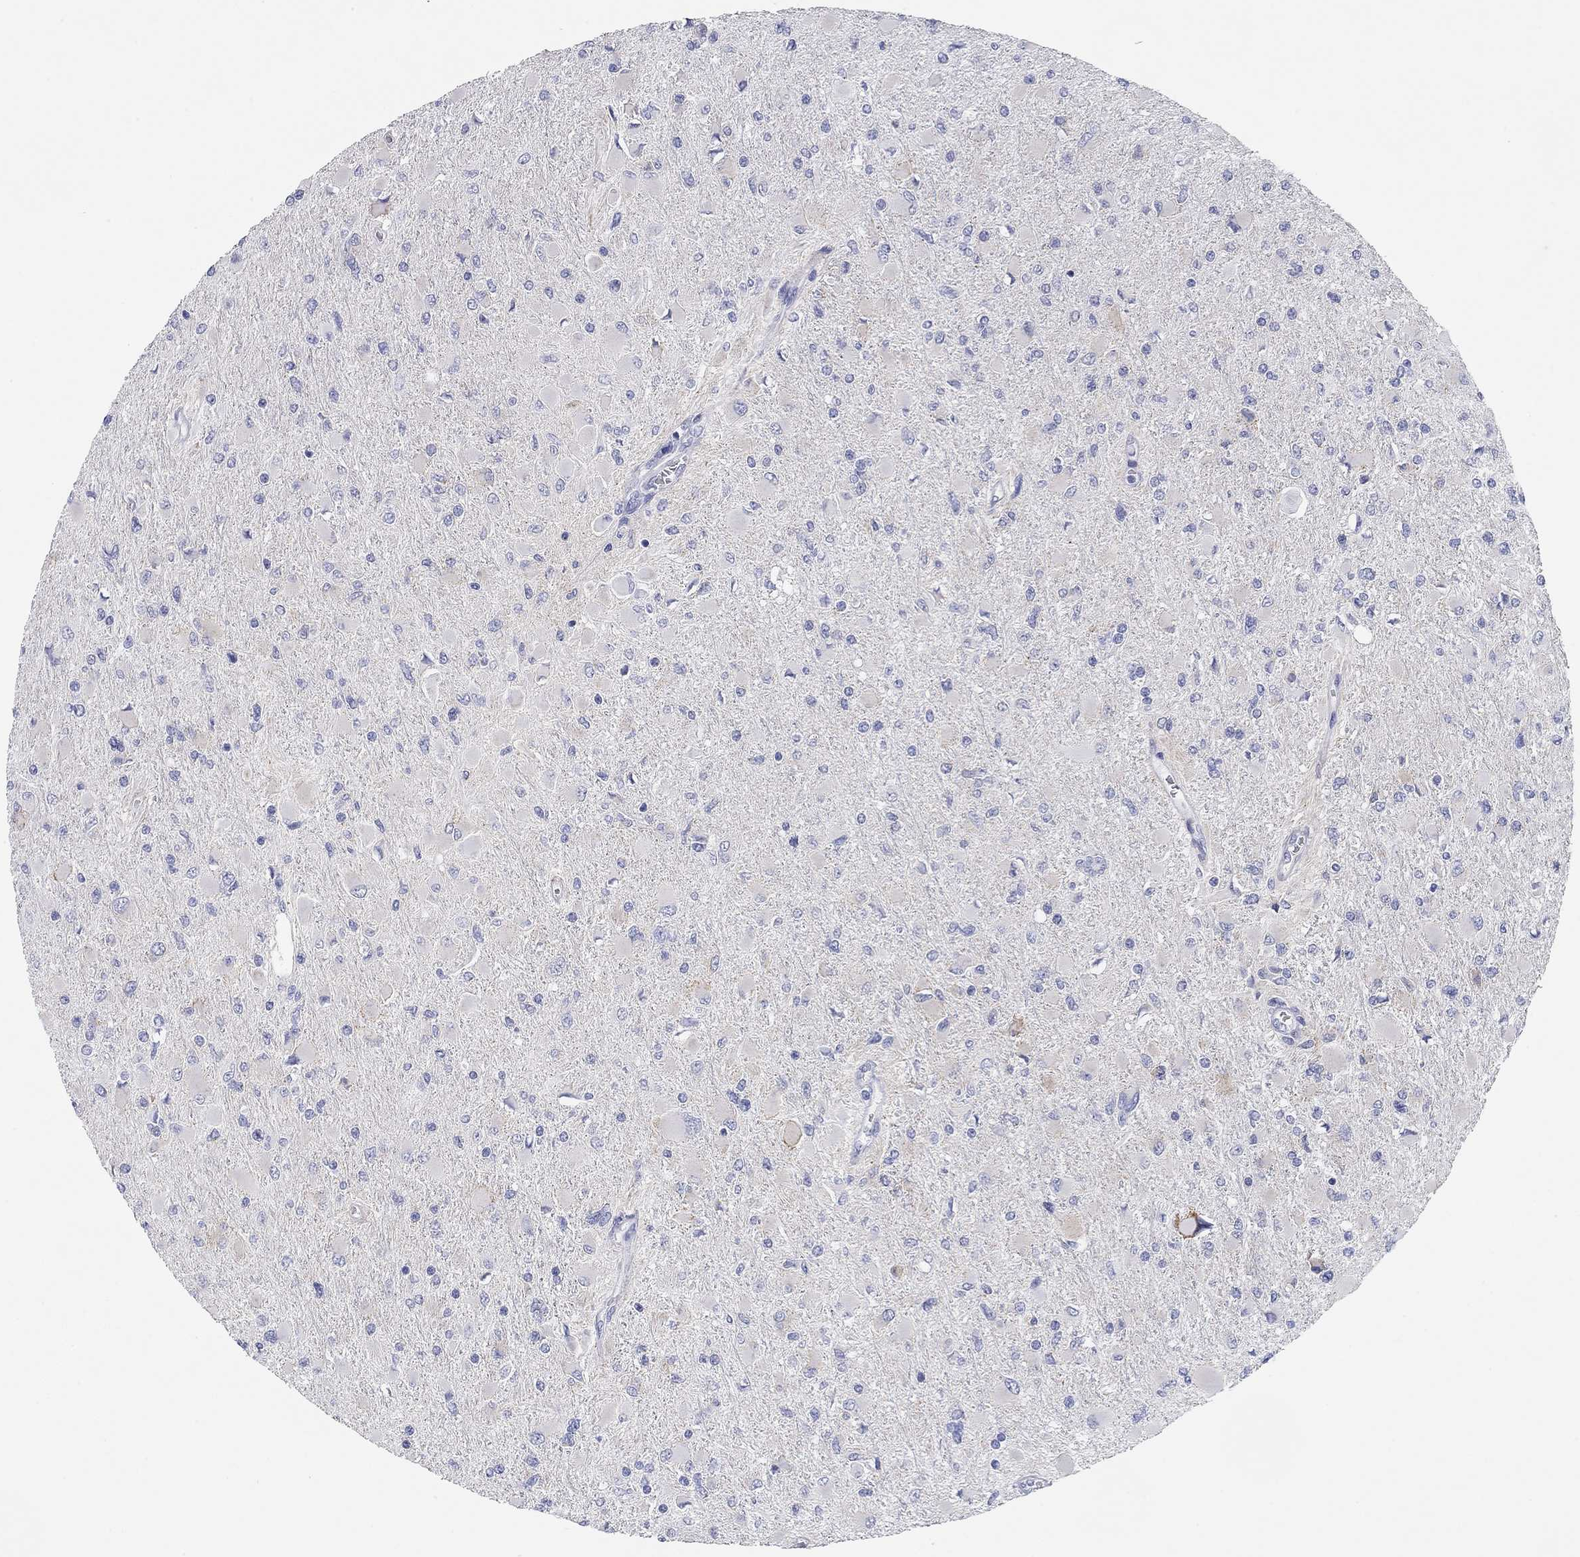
{"staining": {"intensity": "negative", "quantity": "none", "location": "none"}, "tissue": "glioma", "cell_type": "Tumor cells", "image_type": "cancer", "snomed": [{"axis": "morphology", "description": "Glioma, malignant, High grade"}, {"axis": "topography", "description": "Cerebral cortex"}], "caption": "This is an IHC micrograph of human high-grade glioma (malignant). There is no expression in tumor cells.", "gene": "CHI3L2", "patient": {"sex": "female", "age": 36}}